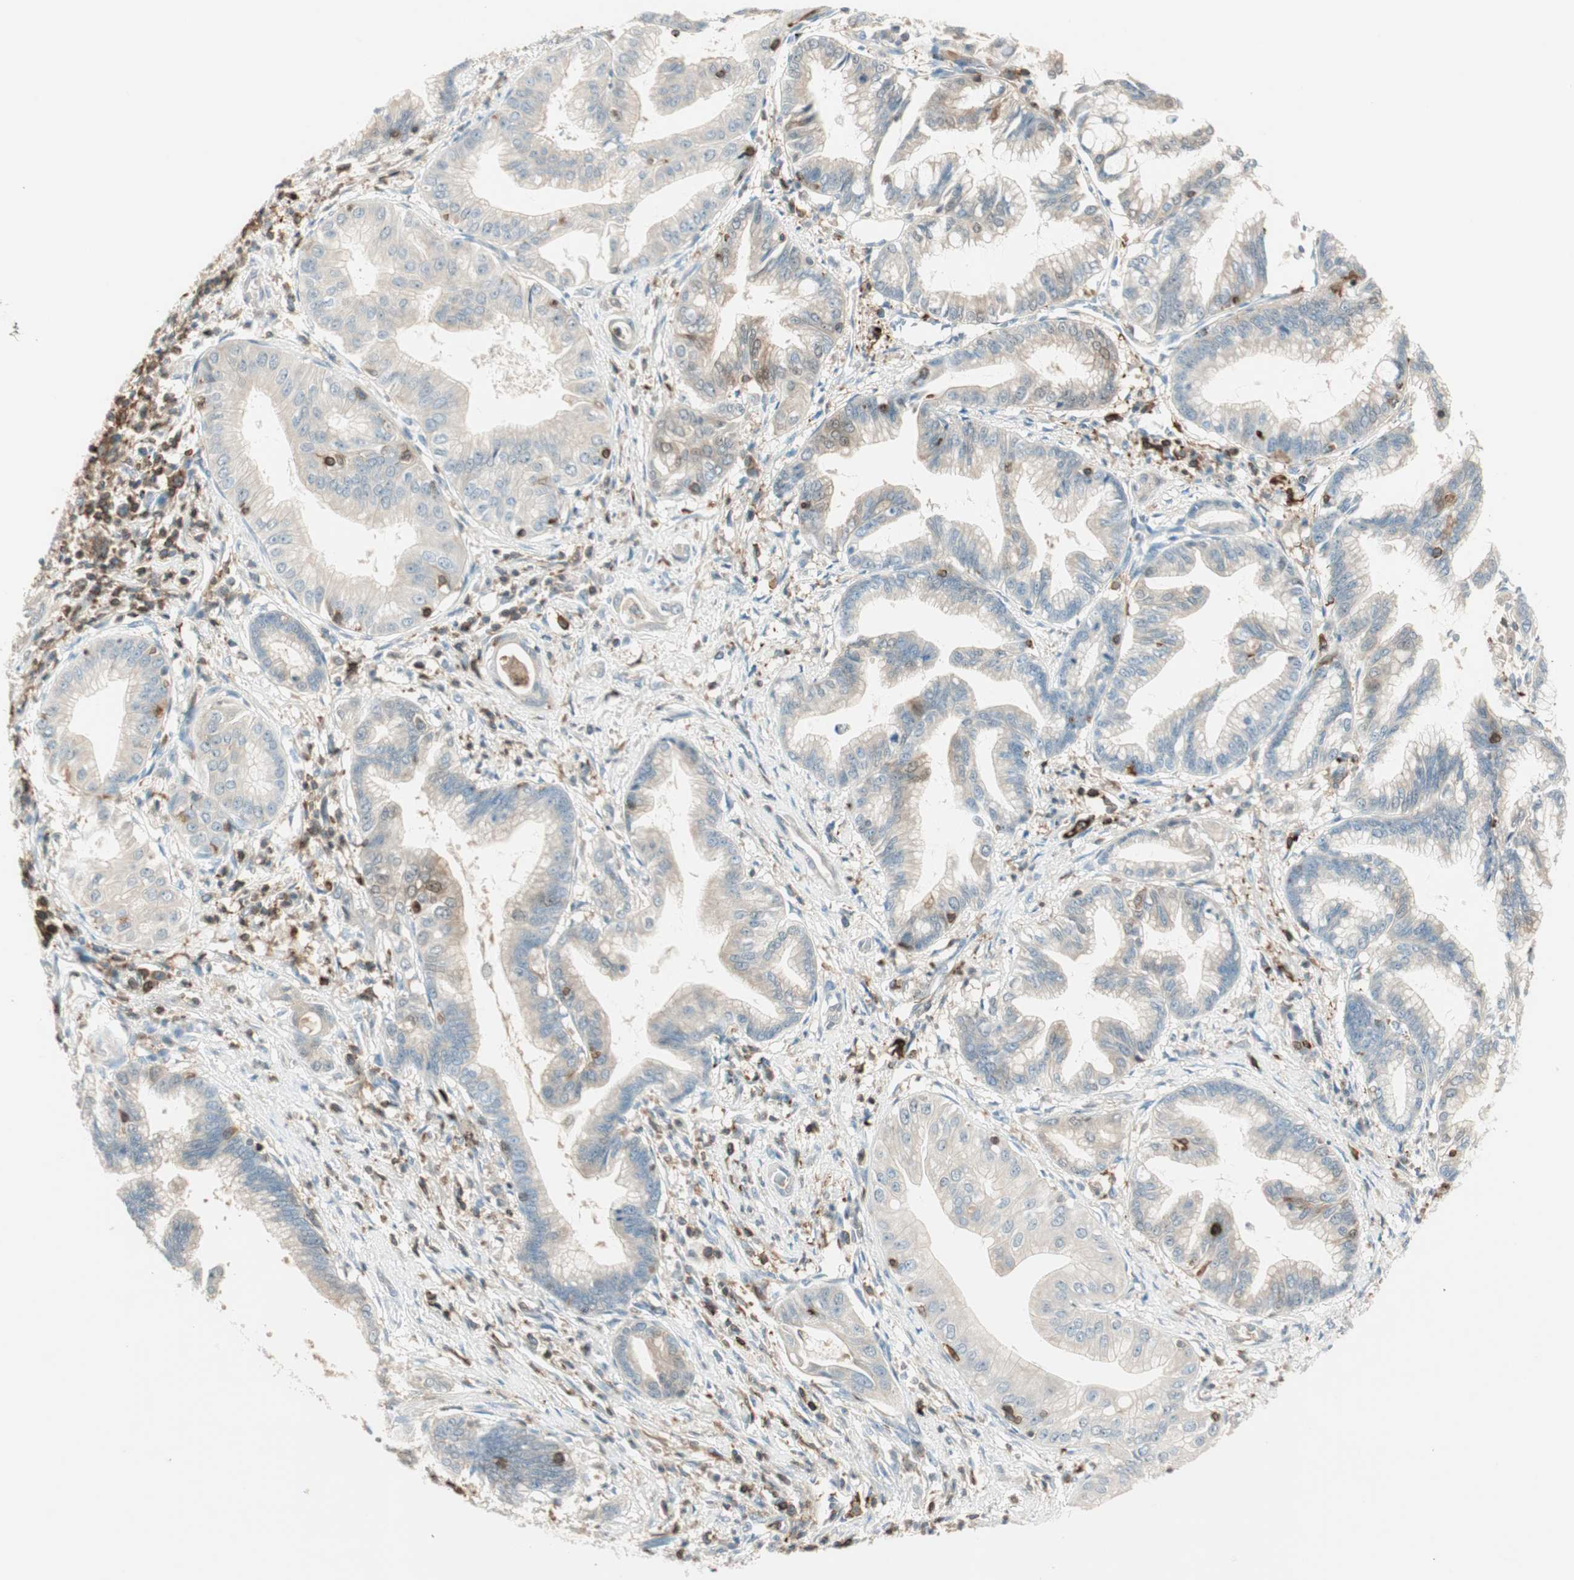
{"staining": {"intensity": "weak", "quantity": "25%-75%", "location": "cytoplasmic/membranous"}, "tissue": "pancreatic cancer", "cell_type": "Tumor cells", "image_type": "cancer", "snomed": [{"axis": "morphology", "description": "Adenocarcinoma, NOS"}, {"axis": "topography", "description": "Pancreas"}], "caption": "A high-resolution histopathology image shows IHC staining of pancreatic adenocarcinoma, which exhibits weak cytoplasmic/membranous positivity in about 25%-75% of tumor cells. The protein of interest is shown in brown color, while the nuclei are stained blue.", "gene": "HPGD", "patient": {"sex": "female", "age": 64}}